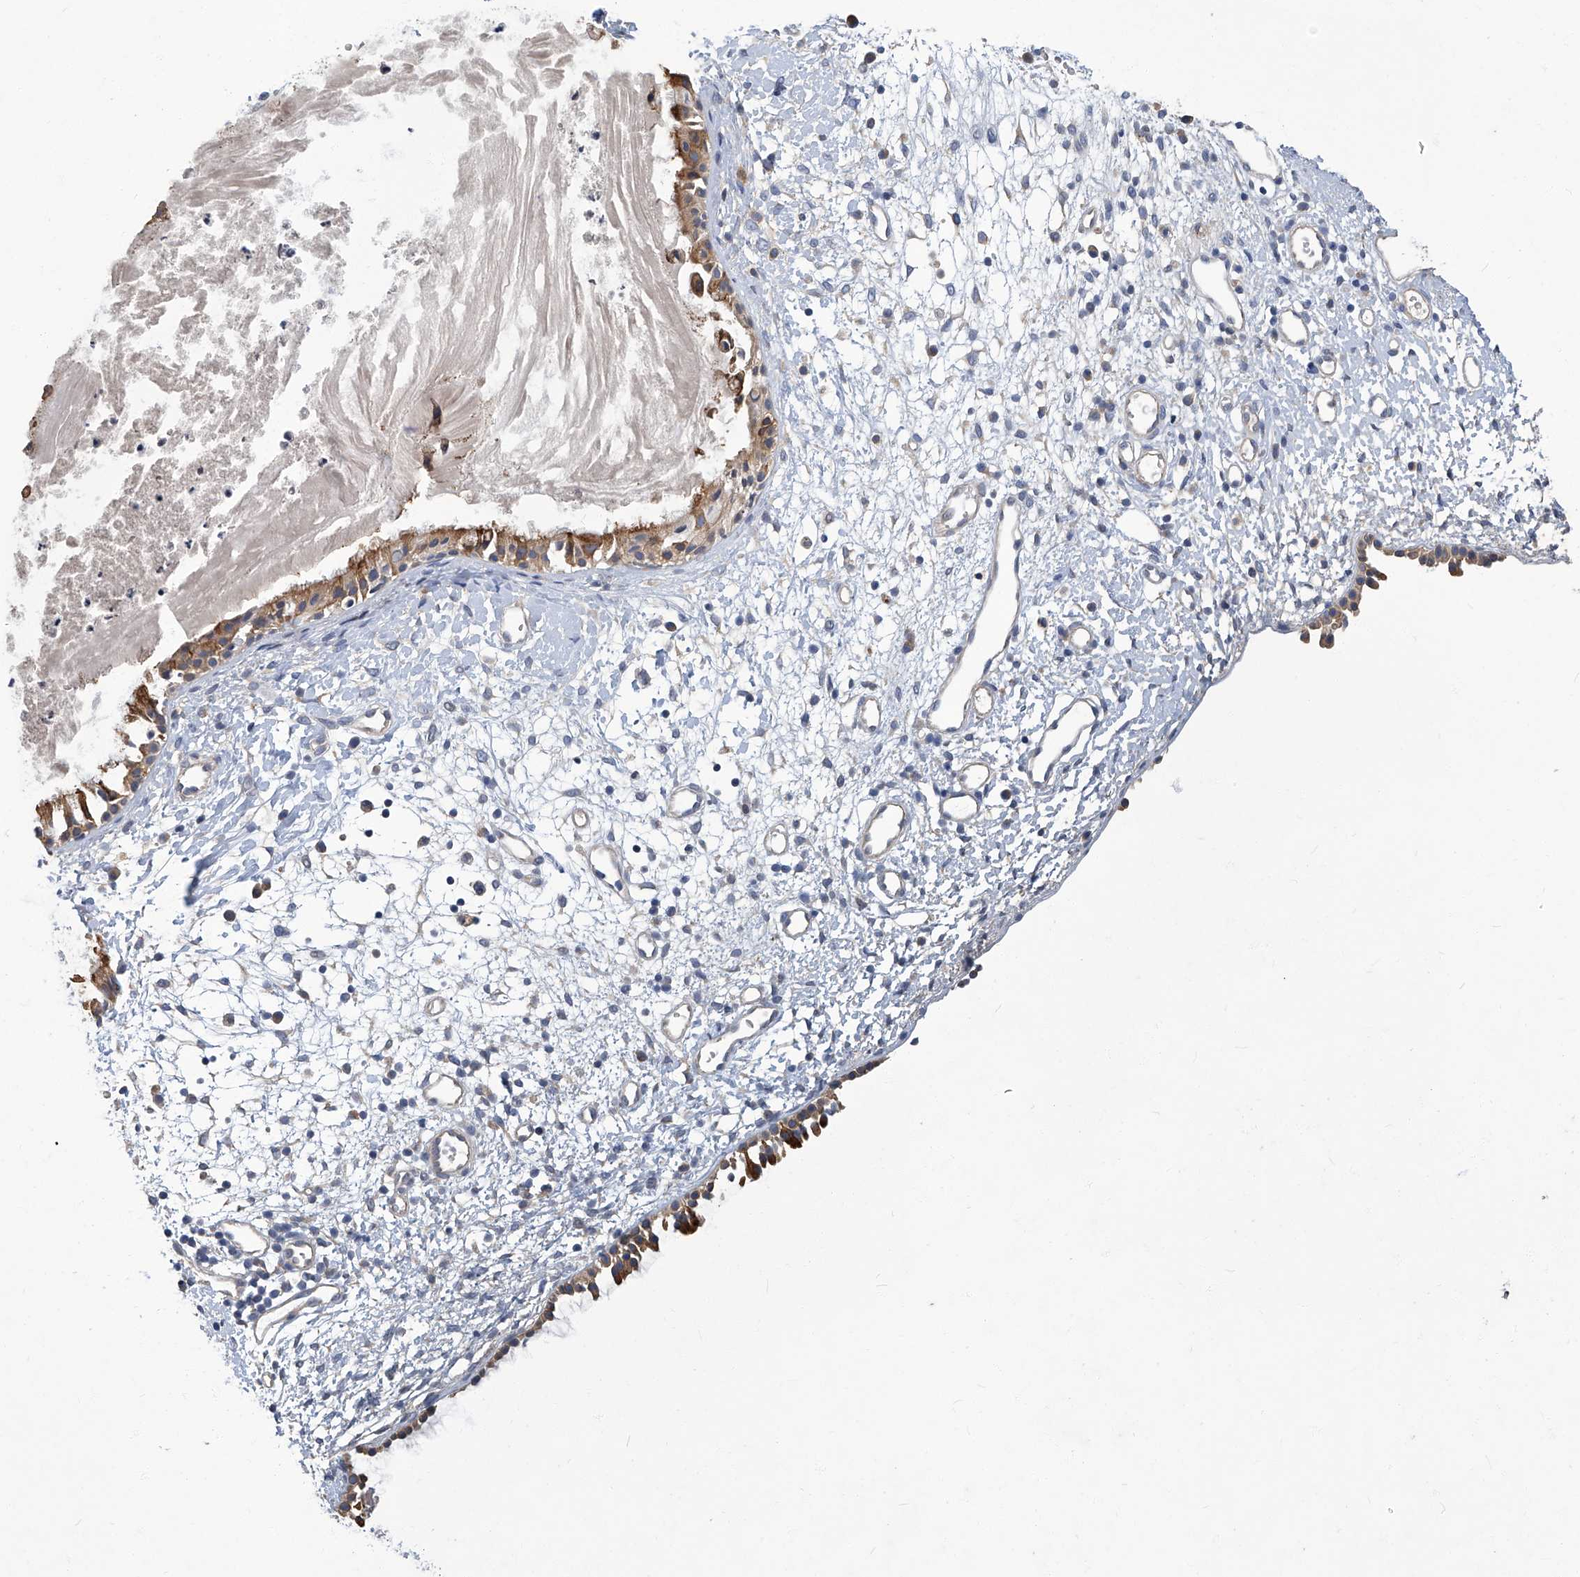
{"staining": {"intensity": "moderate", "quantity": ">75%", "location": "cytoplasmic/membranous"}, "tissue": "nasopharynx", "cell_type": "Respiratory epithelial cells", "image_type": "normal", "snomed": [{"axis": "morphology", "description": "Normal tissue, NOS"}, {"axis": "topography", "description": "Nasopharynx"}], "caption": "Nasopharynx was stained to show a protein in brown. There is medium levels of moderate cytoplasmic/membranous positivity in about >75% of respiratory epithelial cells. The staining was performed using DAB, with brown indicating positive protein expression. Nuclei are stained blue with hematoxylin.", "gene": "TGFBR1", "patient": {"sex": "male", "age": 22}}